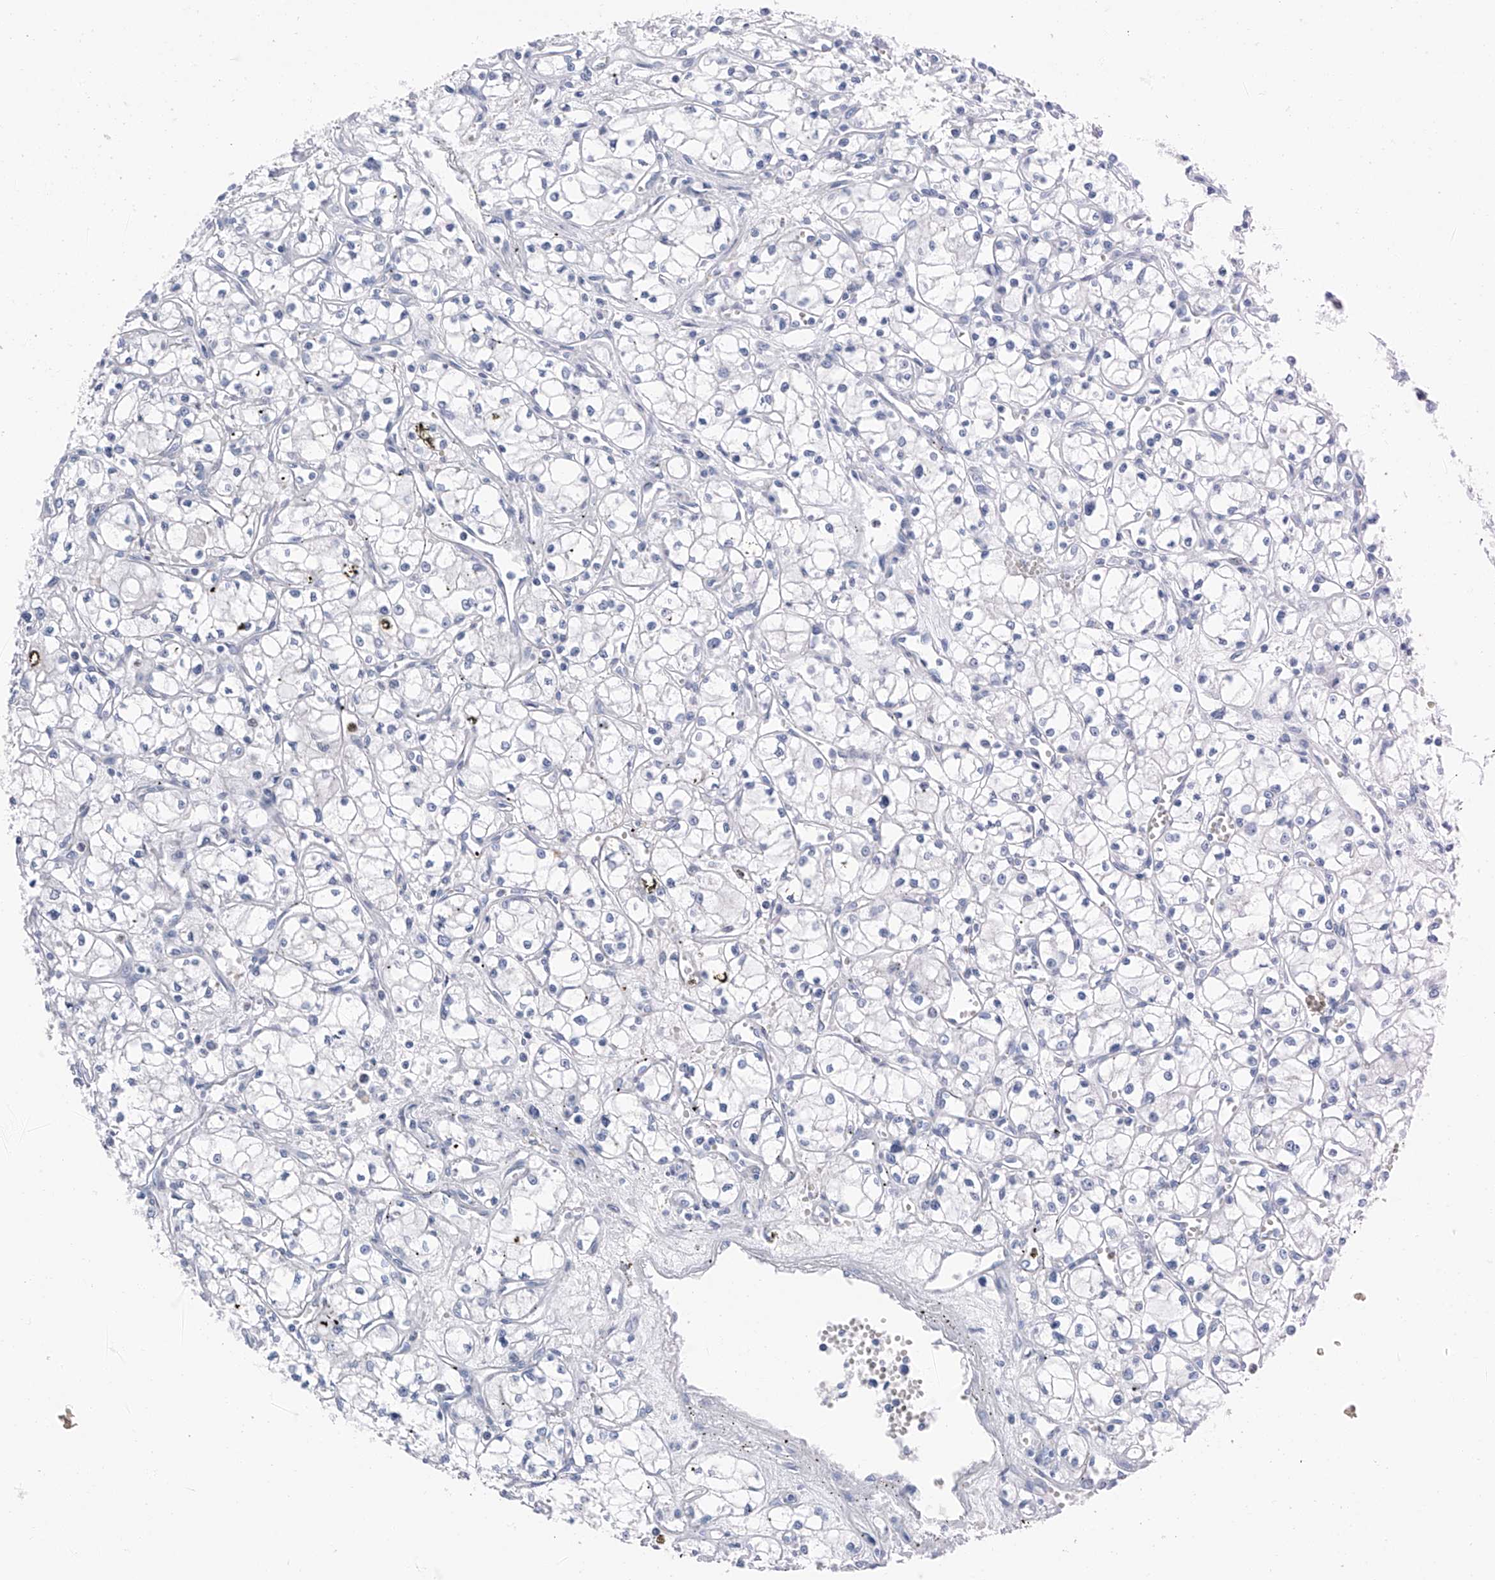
{"staining": {"intensity": "negative", "quantity": "none", "location": "none"}, "tissue": "renal cancer", "cell_type": "Tumor cells", "image_type": "cancer", "snomed": [{"axis": "morphology", "description": "Adenocarcinoma, NOS"}, {"axis": "topography", "description": "Kidney"}], "caption": "DAB immunohistochemical staining of human adenocarcinoma (renal) reveals no significant staining in tumor cells.", "gene": "CYP2A7", "patient": {"sex": "male", "age": 59}}